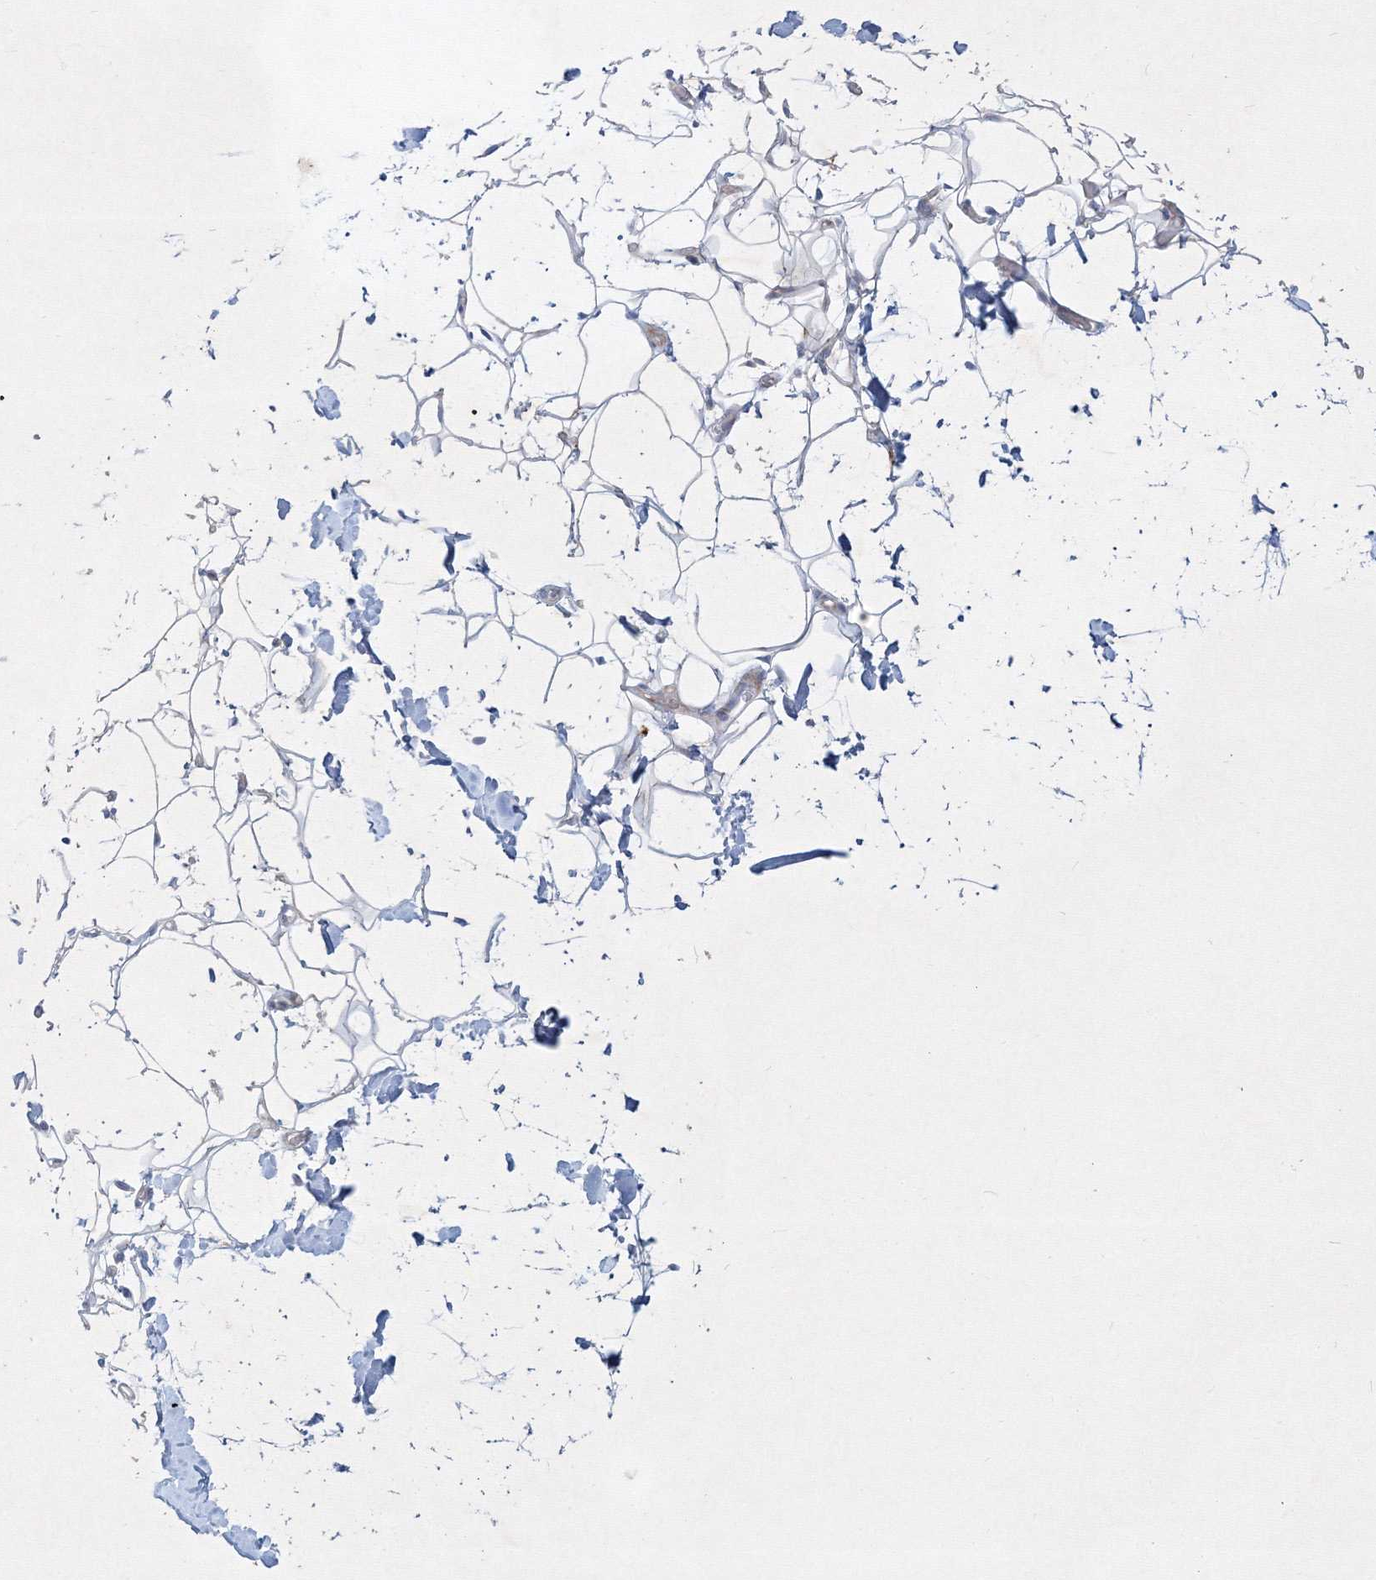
{"staining": {"intensity": "negative", "quantity": "none", "location": "none"}, "tissue": "adipose tissue", "cell_type": "Adipocytes", "image_type": "normal", "snomed": [{"axis": "morphology", "description": "Normal tissue, NOS"}, {"axis": "topography", "description": "Breast"}], "caption": "An immunohistochemistry photomicrograph of benign adipose tissue is shown. There is no staining in adipocytes of adipose tissue.", "gene": "CXXC4", "patient": {"sex": "female", "age": 26}}